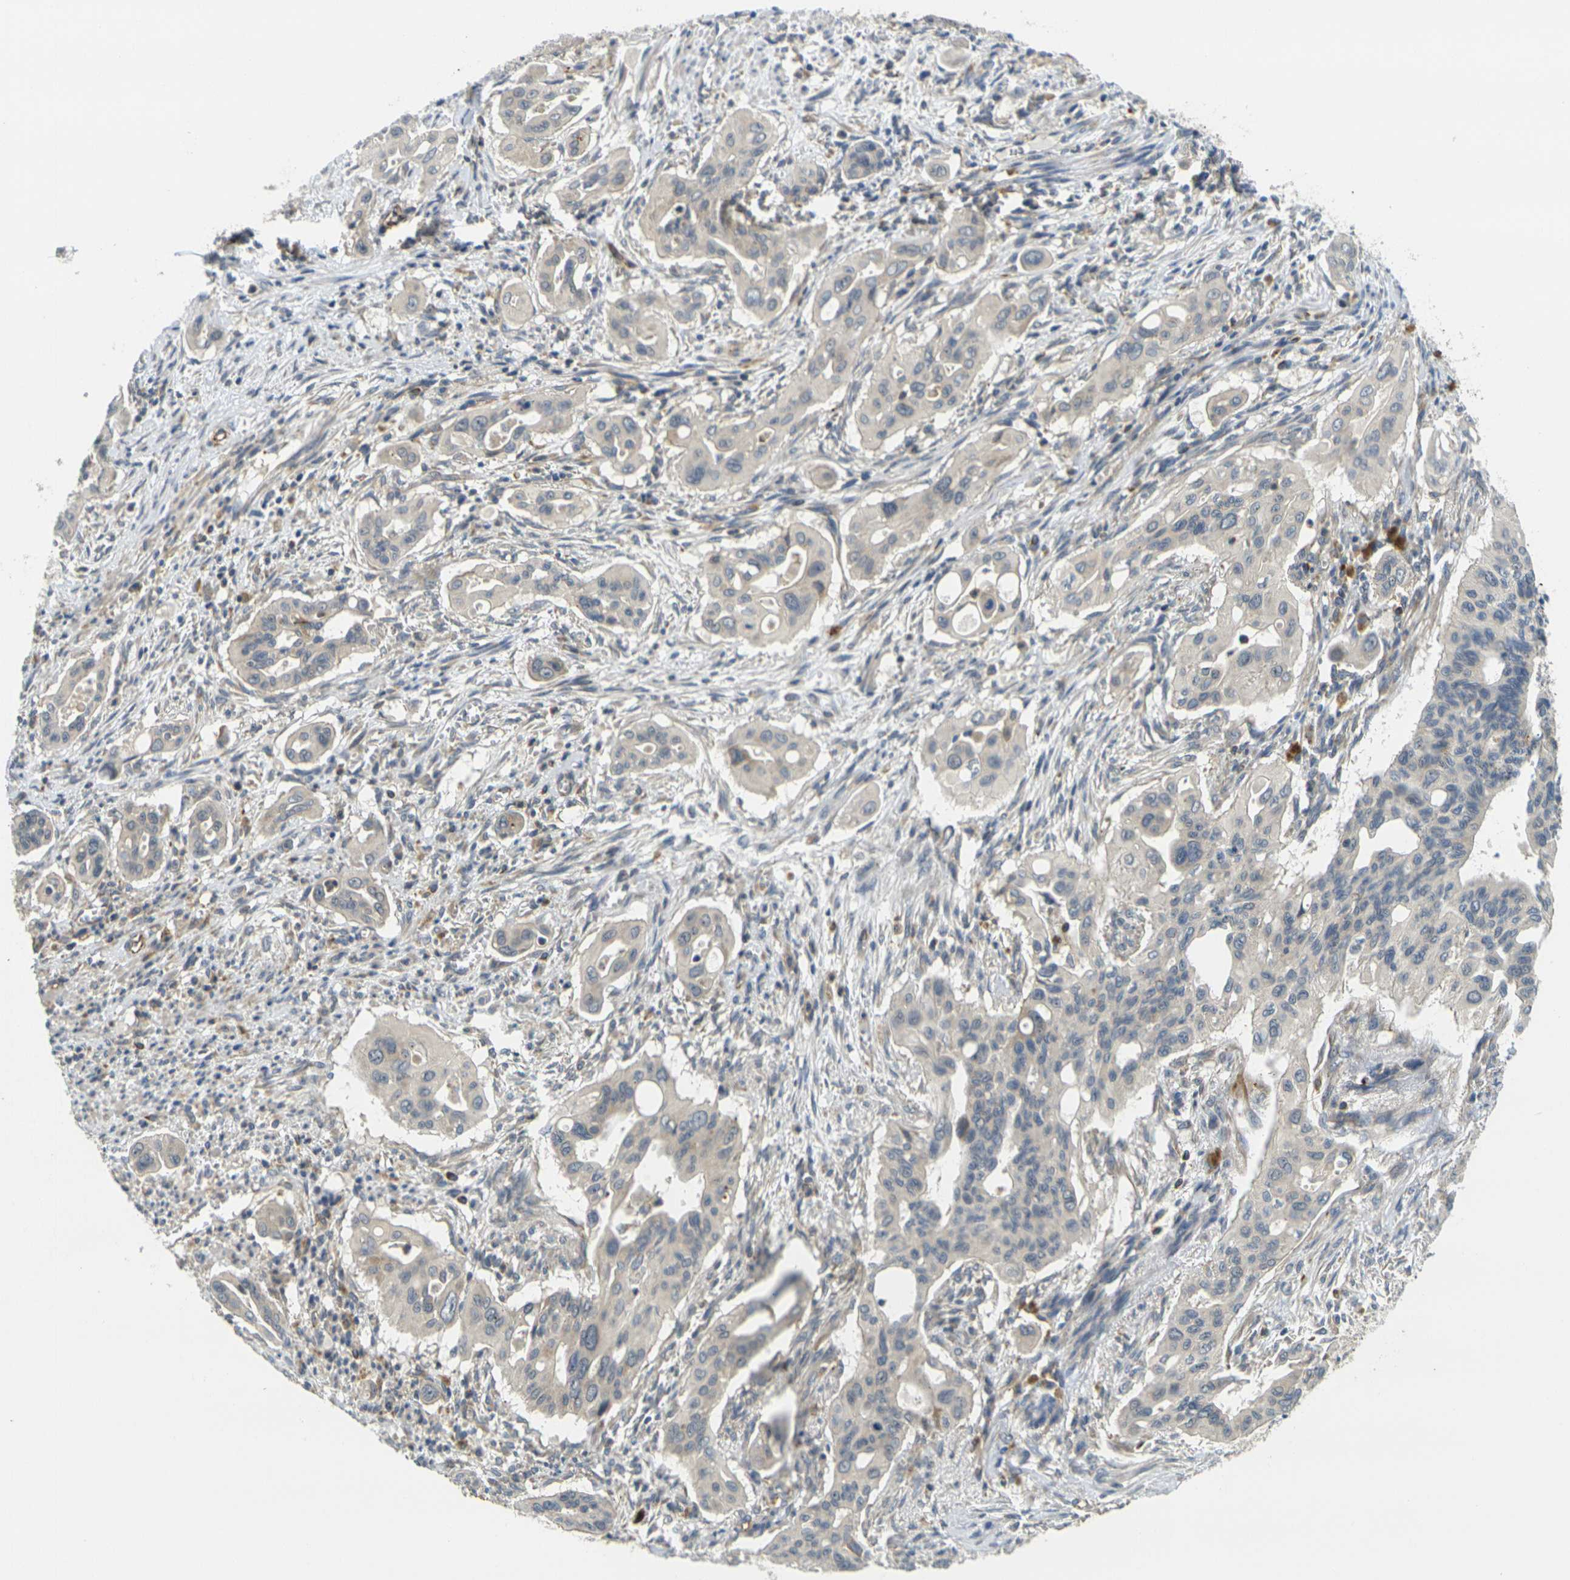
{"staining": {"intensity": "weak", "quantity": "25%-75%", "location": "cytoplasmic/membranous"}, "tissue": "pancreatic cancer", "cell_type": "Tumor cells", "image_type": "cancer", "snomed": [{"axis": "morphology", "description": "Adenocarcinoma, NOS"}, {"axis": "topography", "description": "Pancreas"}], "caption": "Weak cytoplasmic/membranous staining is seen in approximately 25%-75% of tumor cells in adenocarcinoma (pancreatic). The staining was performed using DAB, with brown indicating positive protein expression. Nuclei are stained blue with hematoxylin.", "gene": "MINAR2", "patient": {"sex": "male", "age": 77}}